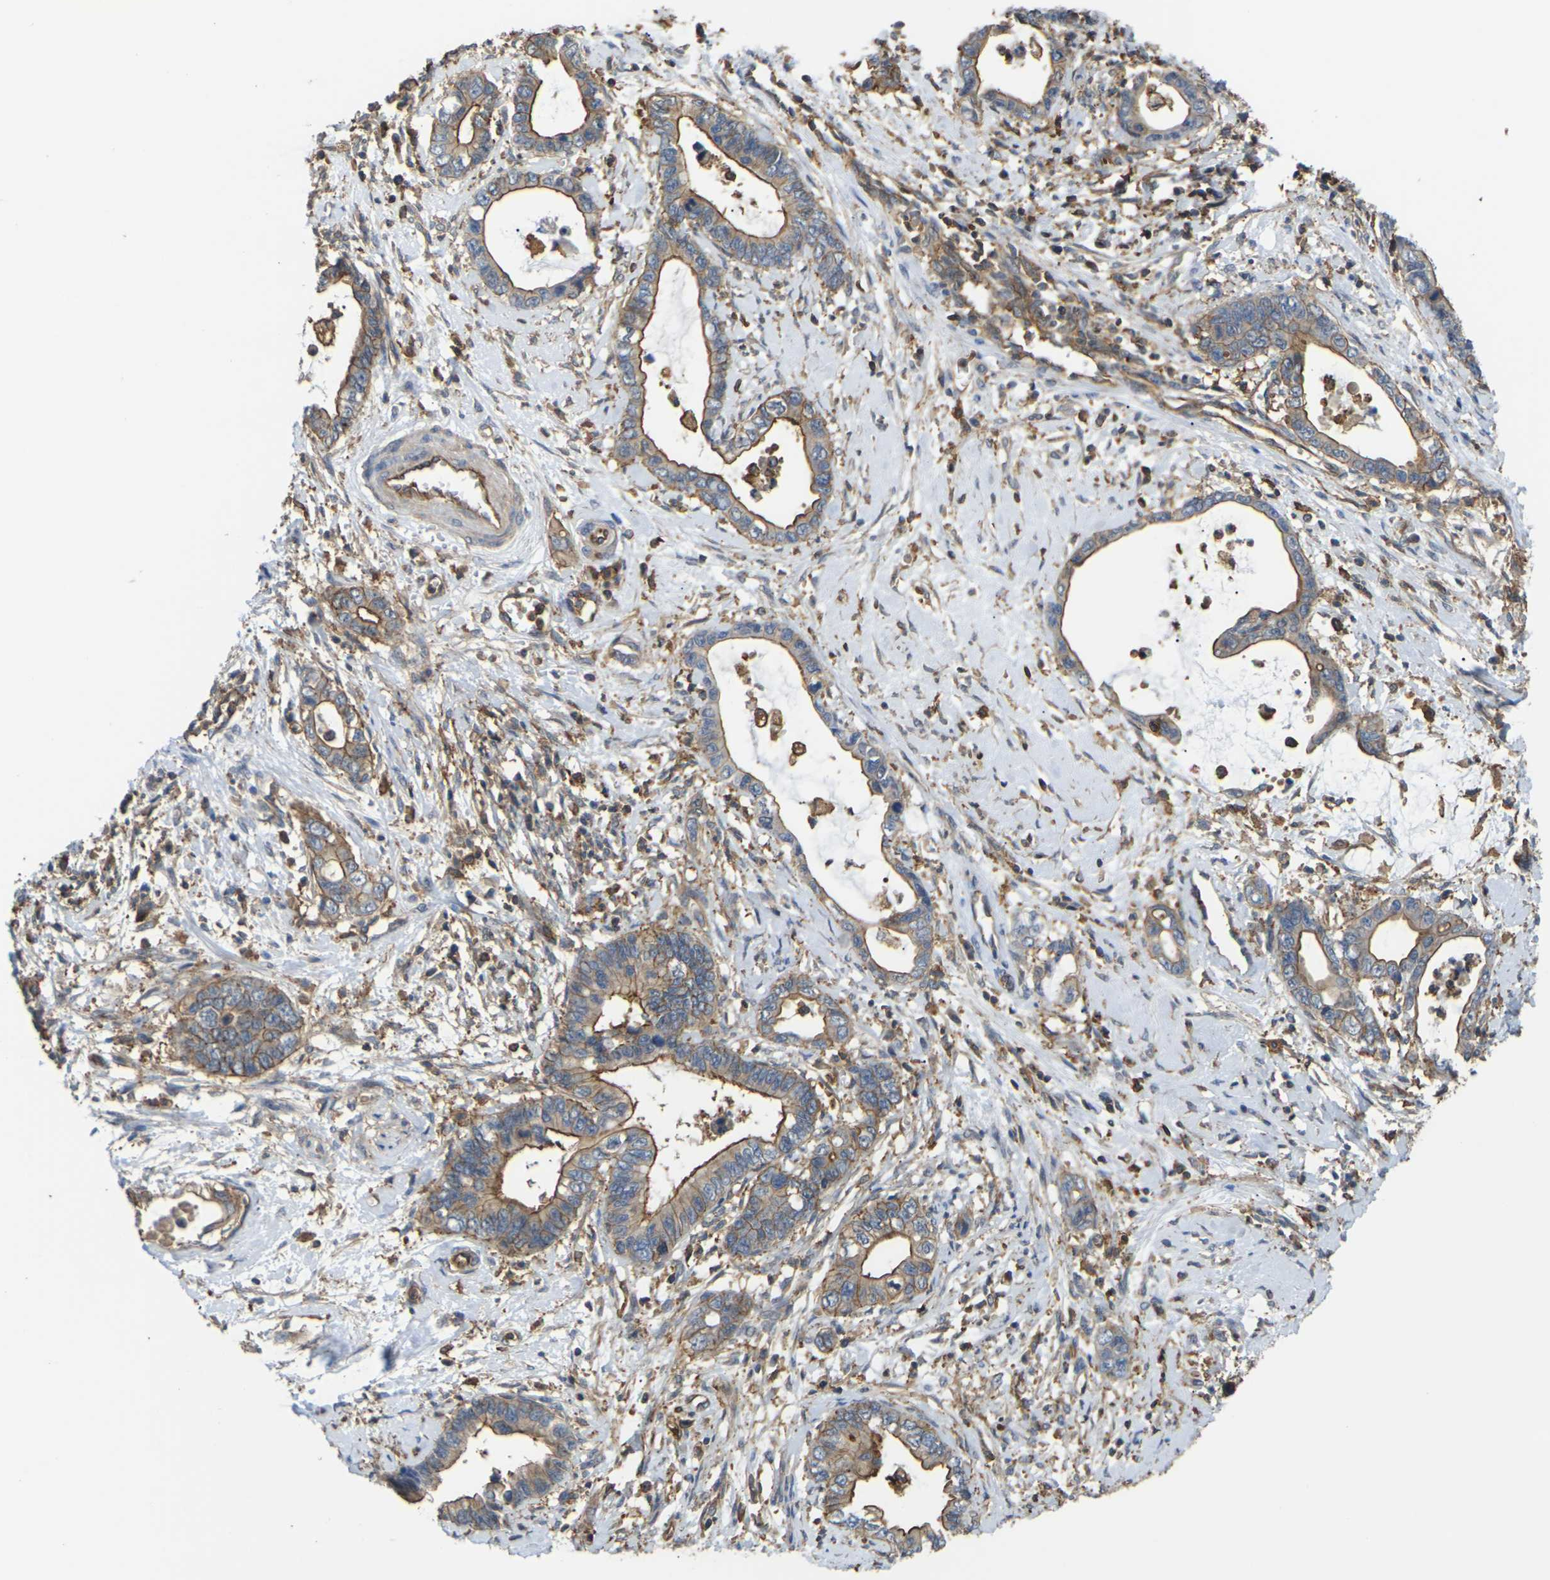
{"staining": {"intensity": "moderate", "quantity": ">75%", "location": "cytoplasmic/membranous"}, "tissue": "cervical cancer", "cell_type": "Tumor cells", "image_type": "cancer", "snomed": [{"axis": "morphology", "description": "Adenocarcinoma, NOS"}, {"axis": "topography", "description": "Cervix"}], "caption": "The micrograph shows immunohistochemical staining of cervical cancer. There is moderate cytoplasmic/membranous positivity is seen in about >75% of tumor cells. (Brightfield microscopy of DAB IHC at high magnification).", "gene": "IQGAP1", "patient": {"sex": "female", "age": 44}}